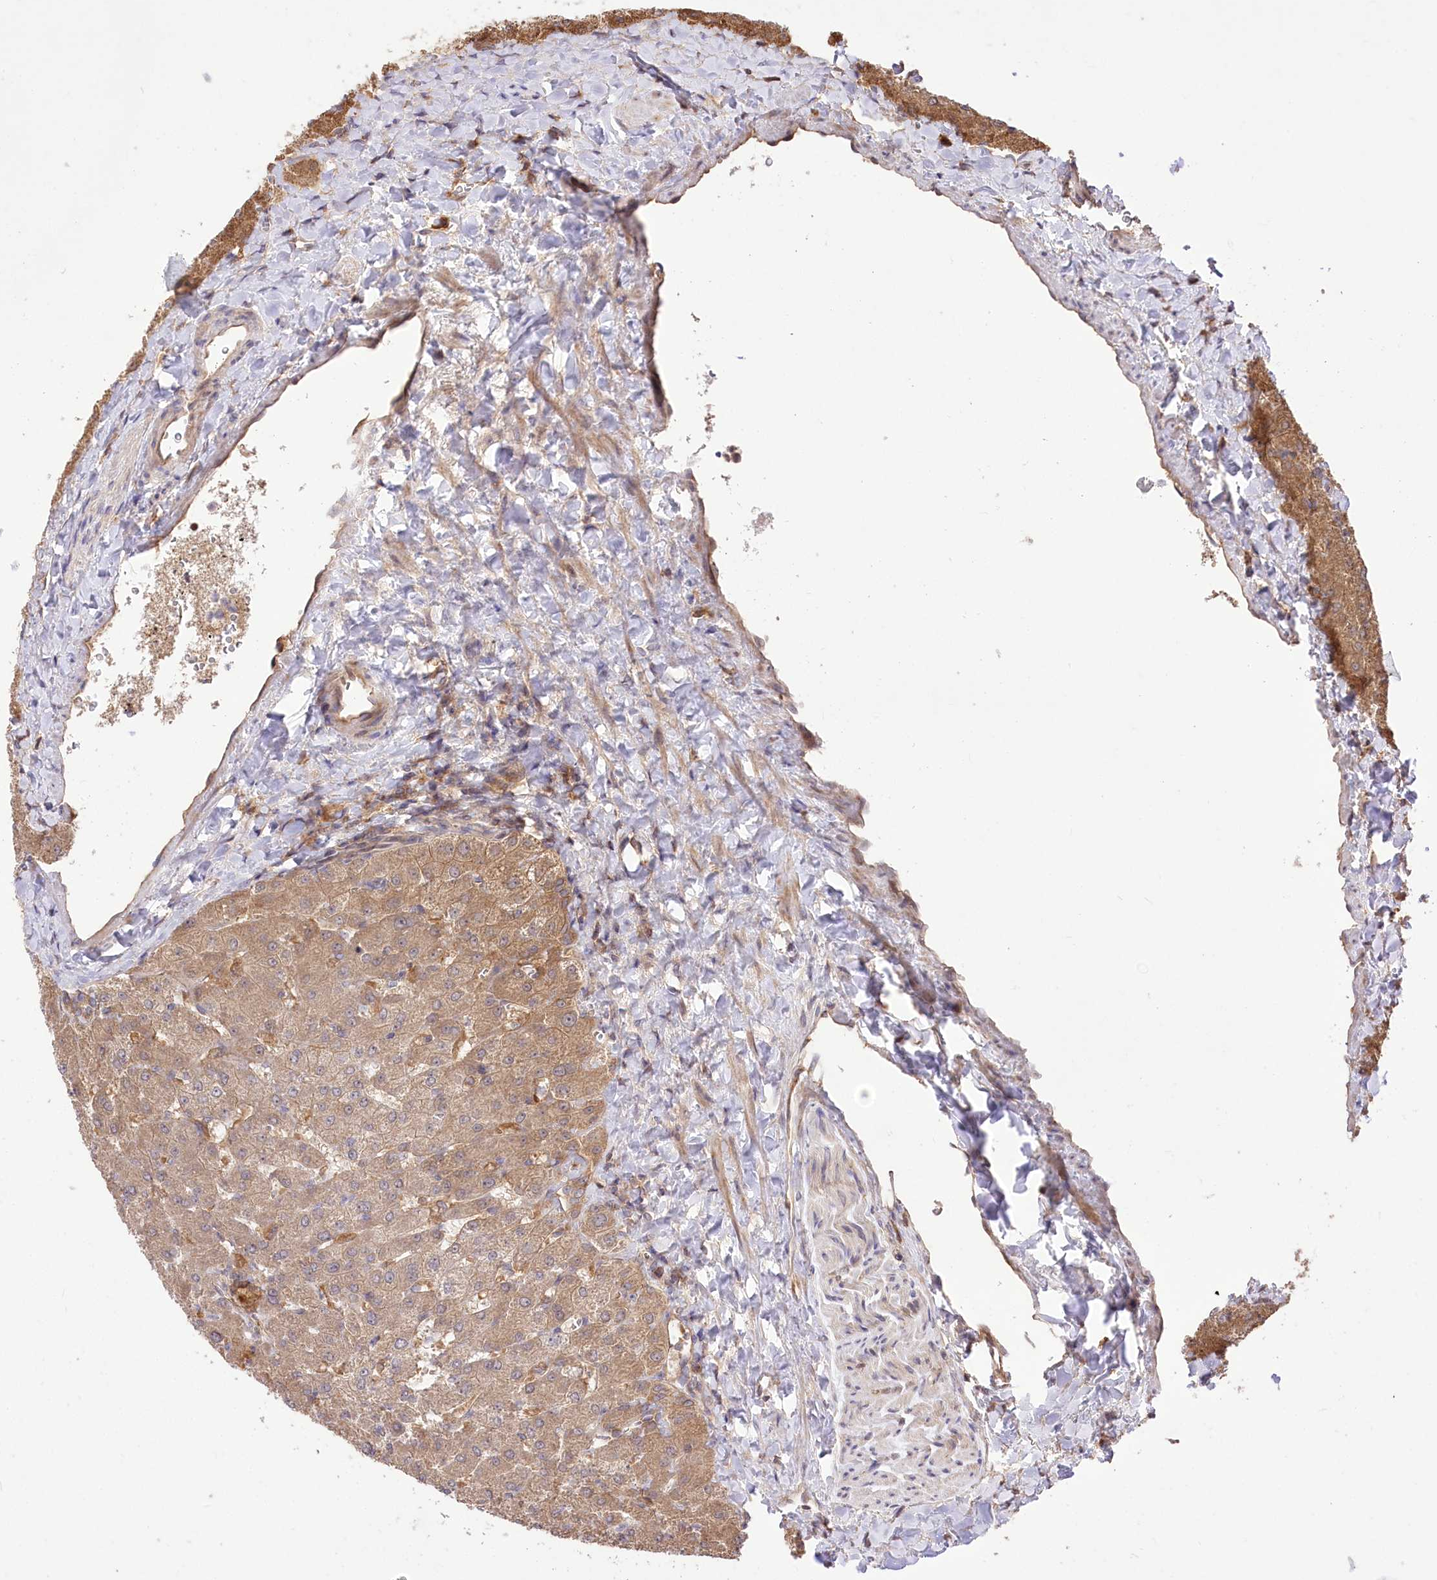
{"staining": {"intensity": "moderate", "quantity": ">75%", "location": "cytoplasmic/membranous"}, "tissue": "liver", "cell_type": "Cholangiocytes", "image_type": "normal", "snomed": [{"axis": "morphology", "description": "Normal tissue, NOS"}, {"axis": "topography", "description": "Liver"}], "caption": "Immunohistochemistry (IHC) of benign liver exhibits medium levels of moderate cytoplasmic/membranous staining in about >75% of cholangiocytes.", "gene": "XYLB", "patient": {"sex": "male", "age": 55}}